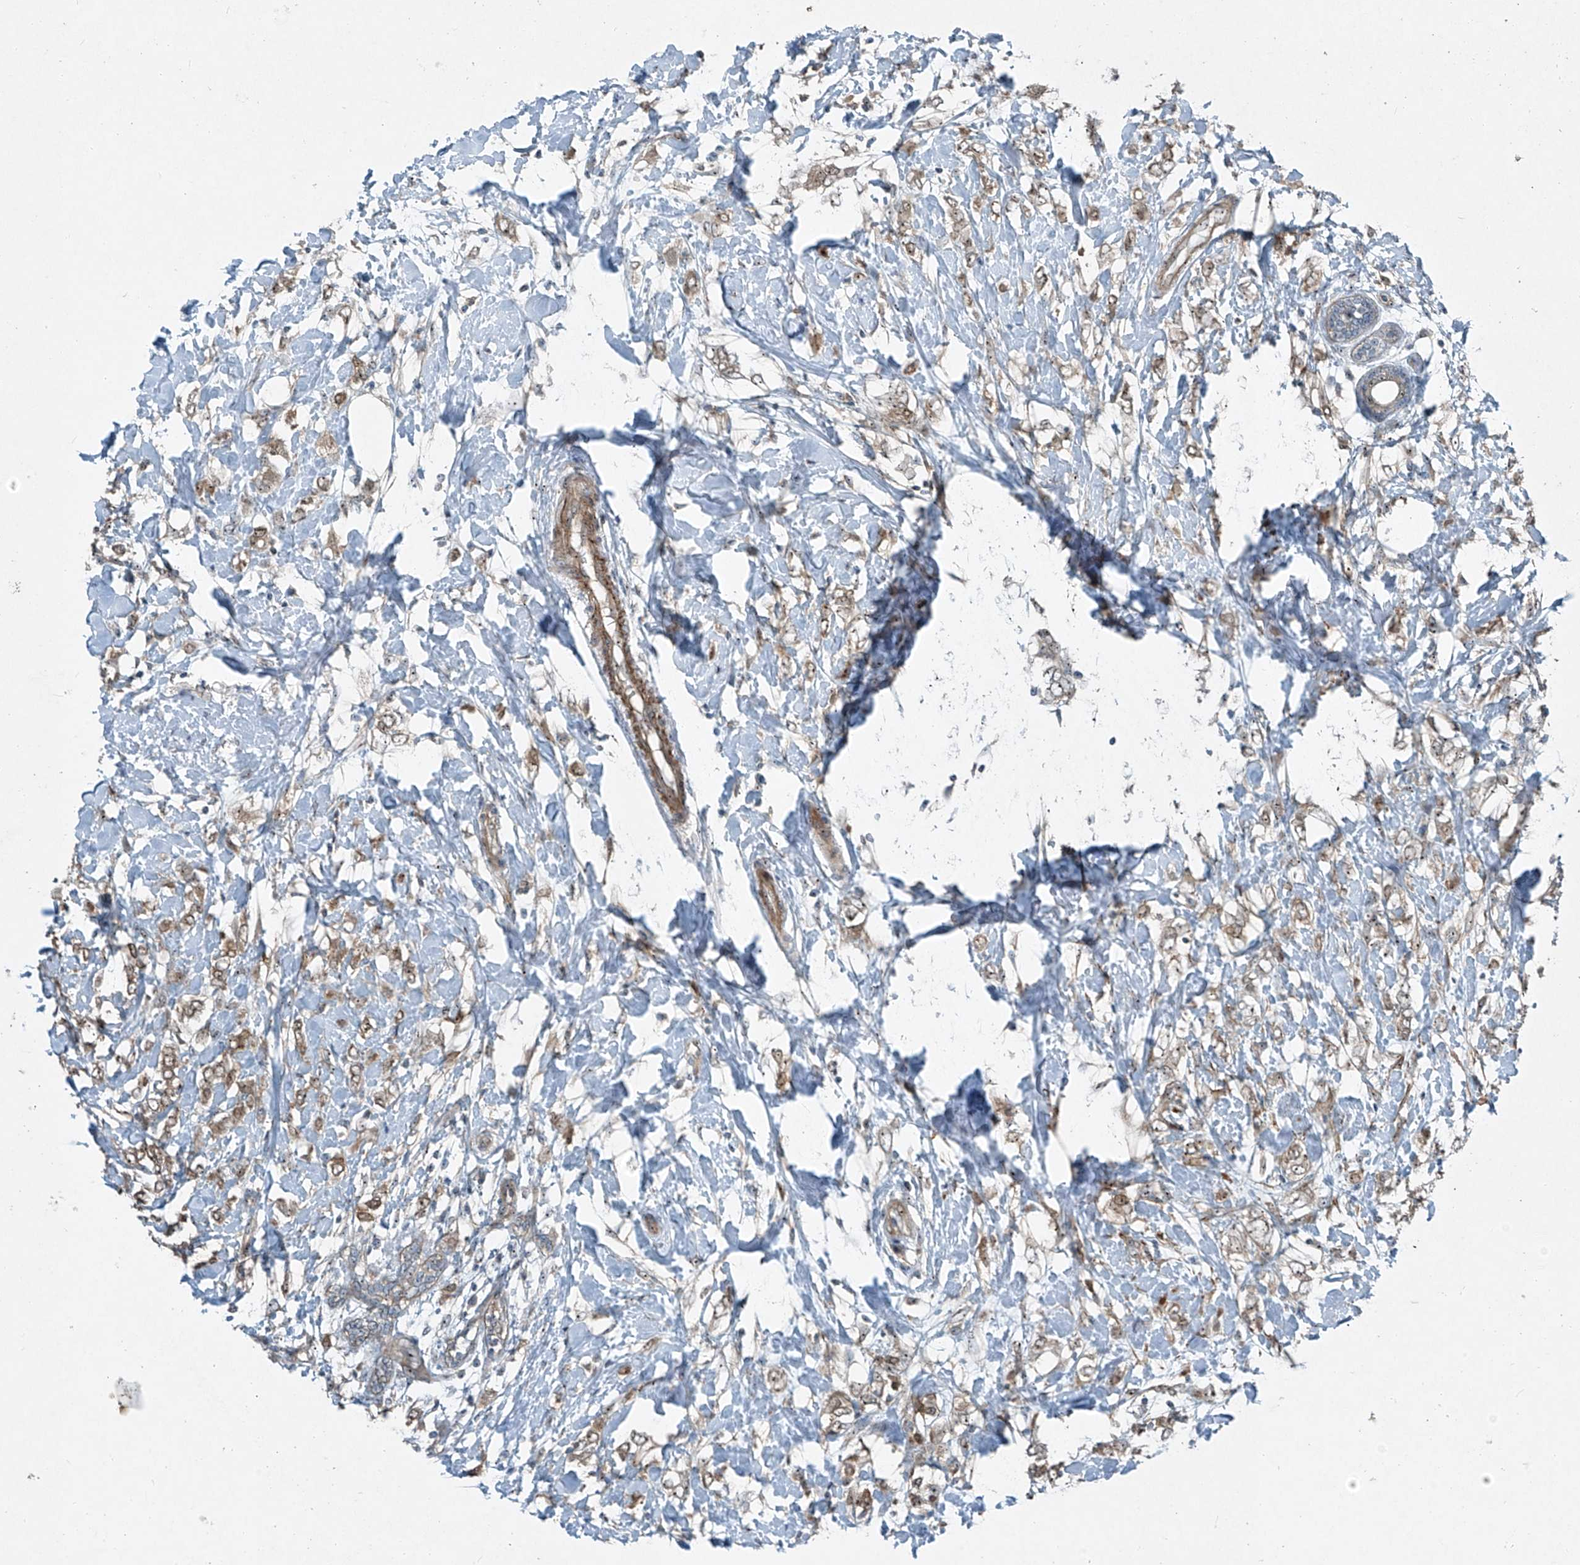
{"staining": {"intensity": "weak", "quantity": "25%-75%", "location": "cytoplasmic/membranous,nuclear"}, "tissue": "breast cancer", "cell_type": "Tumor cells", "image_type": "cancer", "snomed": [{"axis": "morphology", "description": "Normal tissue, NOS"}, {"axis": "morphology", "description": "Lobular carcinoma"}, {"axis": "topography", "description": "Breast"}], "caption": "Immunohistochemical staining of breast cancer reveals low levels of weak cytoplasmic/membranous and nuclear protein staining in approximately 25%-75% of tumor cells.", "gene": "PPCS", "patient": {"sex": "female", "age": 47}}